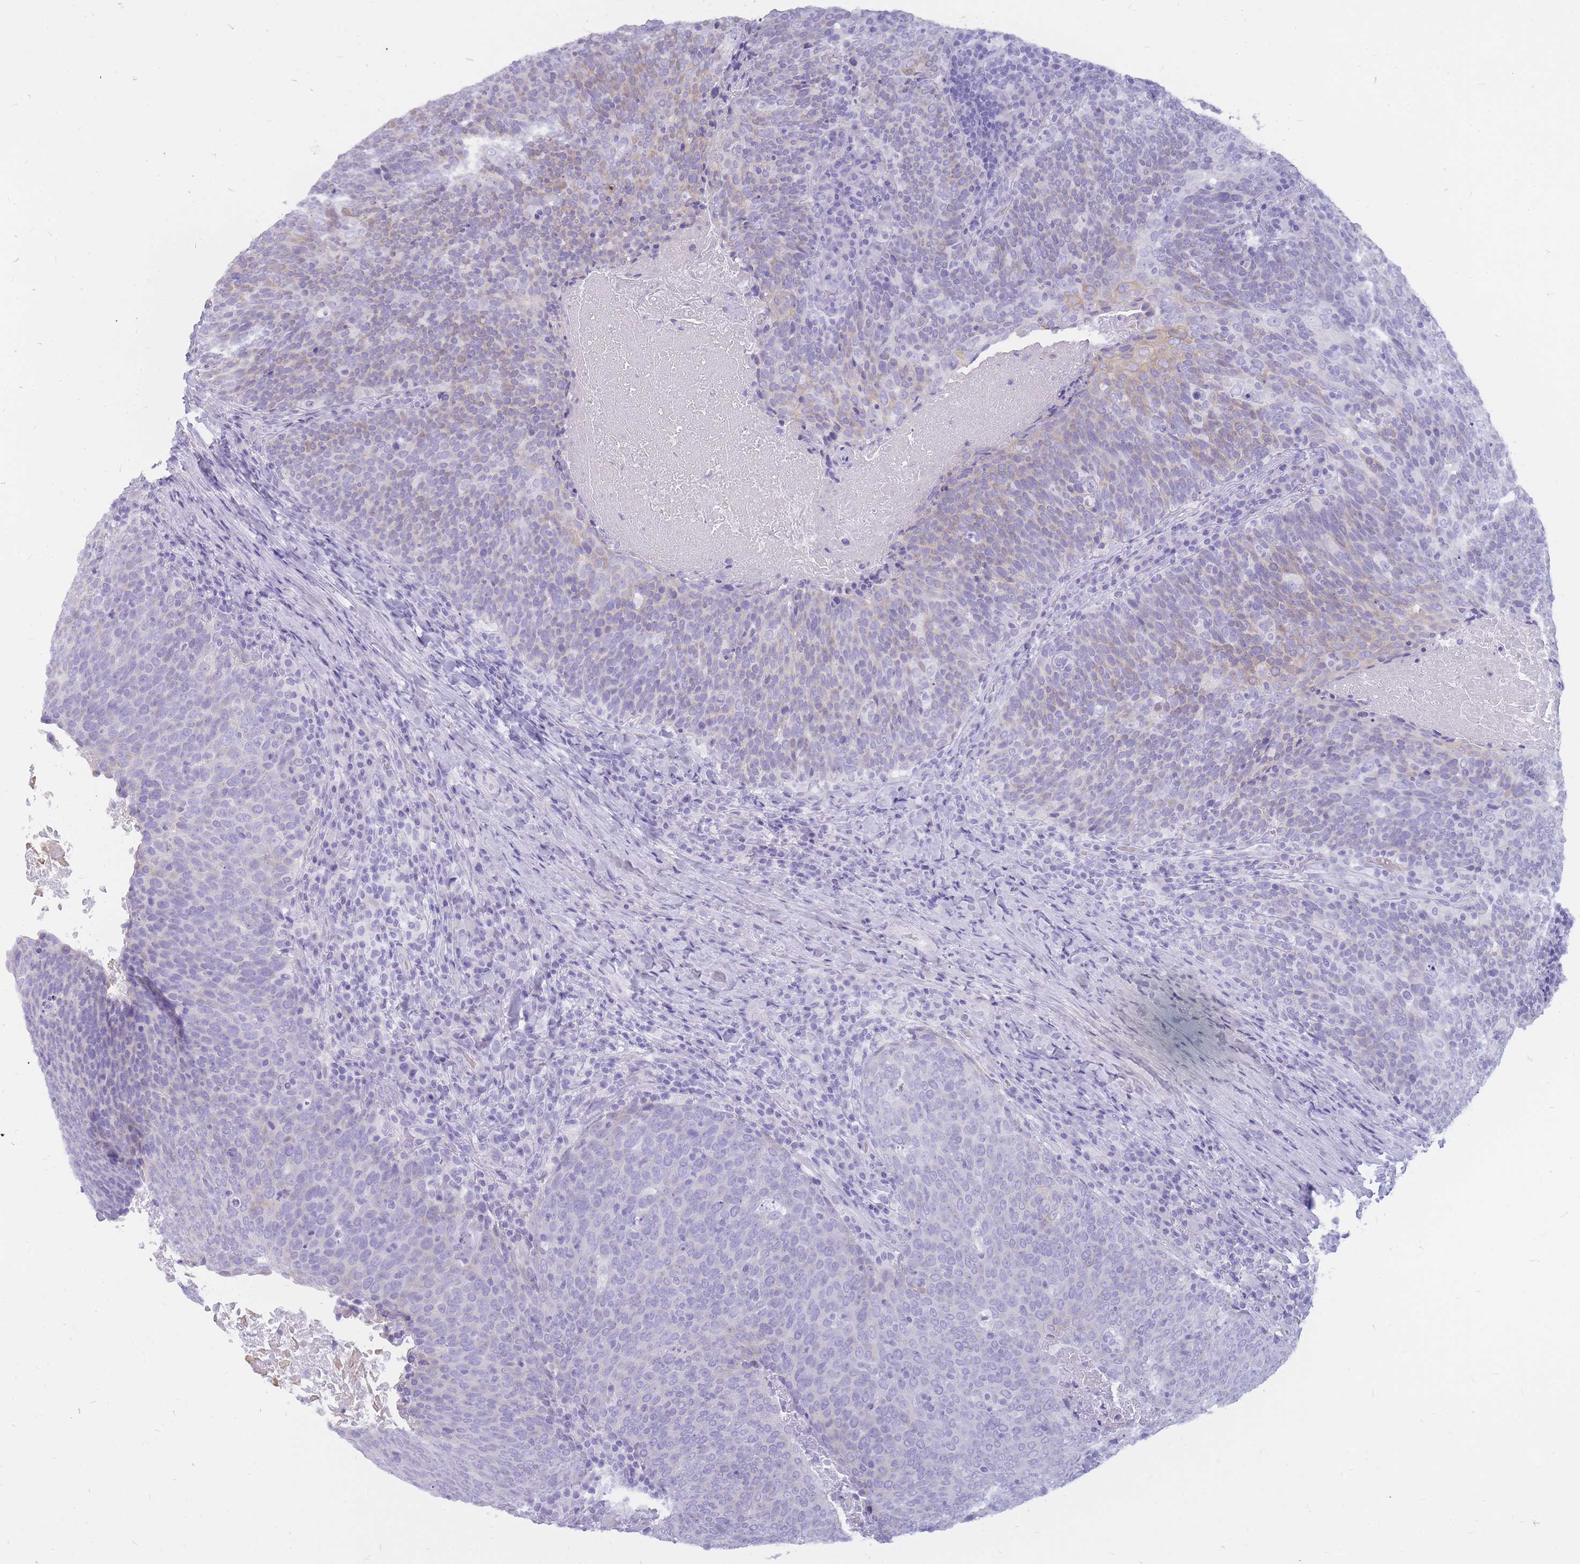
{"staining": {"intensity": "weak", "quantity": "<25%", "location": "cytoplasmic/membranous"}, "tissue": "head and neck cancer", "cell_type": "Tumor cells", "image_type": "cancer", "snomed": [{"axis": "morphology", "description": "Squamous cell carcinoma, NOS"}, {"axis": "morphology", "description": "Squamous cell carcinoma, metastatic, NOS"}, {"axis": "topography", "description": "Lymph node"}, {"axis": "topography", "description": "Head-Neck"}], "caption": "Tumor cells are negative for brown protein staining in head and neck squamous cell carcinoma. Brightfield microscopy of IHC stained with DAB (brown) and hematoxylin (blue), captured at high magnification.", "gene": "INS", "patient": {"sex": "male", "age": 62}}